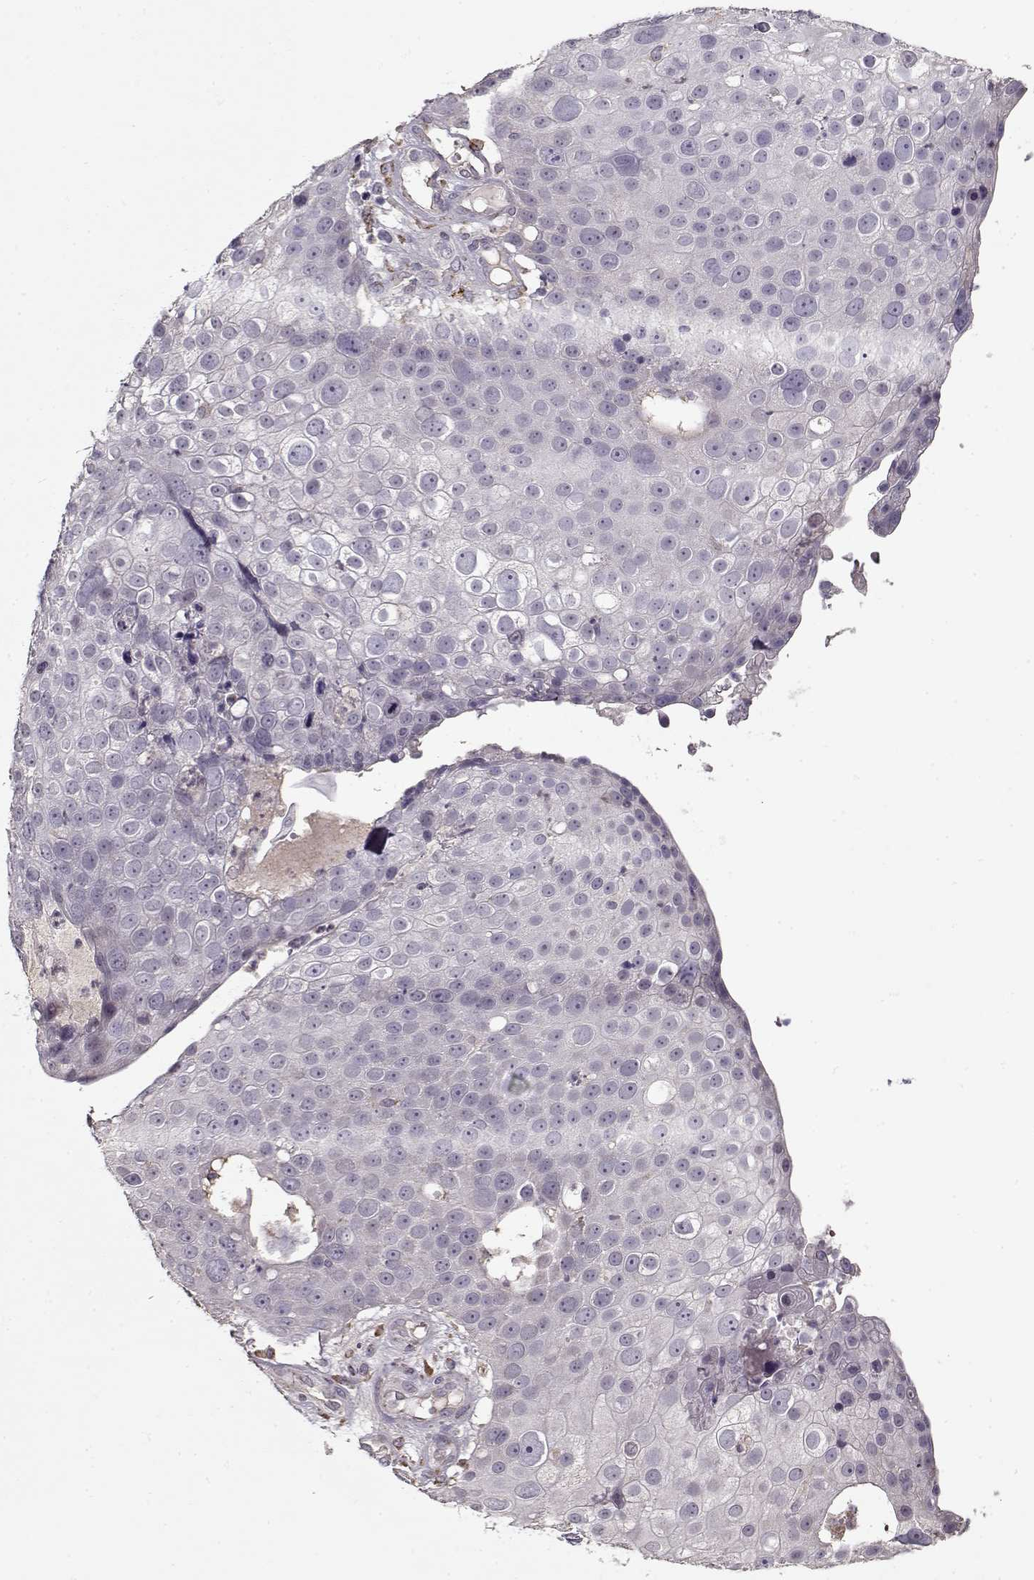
{"staining": {"intensity": "negative", "quantity": "none", "location": "none"}, "tissue": "skin cancer", "cell_type": "Tumor cells", "image_type": "cancer", "snomed": [{"axis": "morphology", "description": "Squamous cell carcinoma, NOS"}, {"axis": "topography", "description": "Skin"}], "caption": "The immunohistochemistry (IHC) micrograph has no significant expression in tumor cells of skin cancer (squamous cell carcinoma) tissue.", "gene": "LAMA2", "patient": {"sex": "male", "age": 71}}